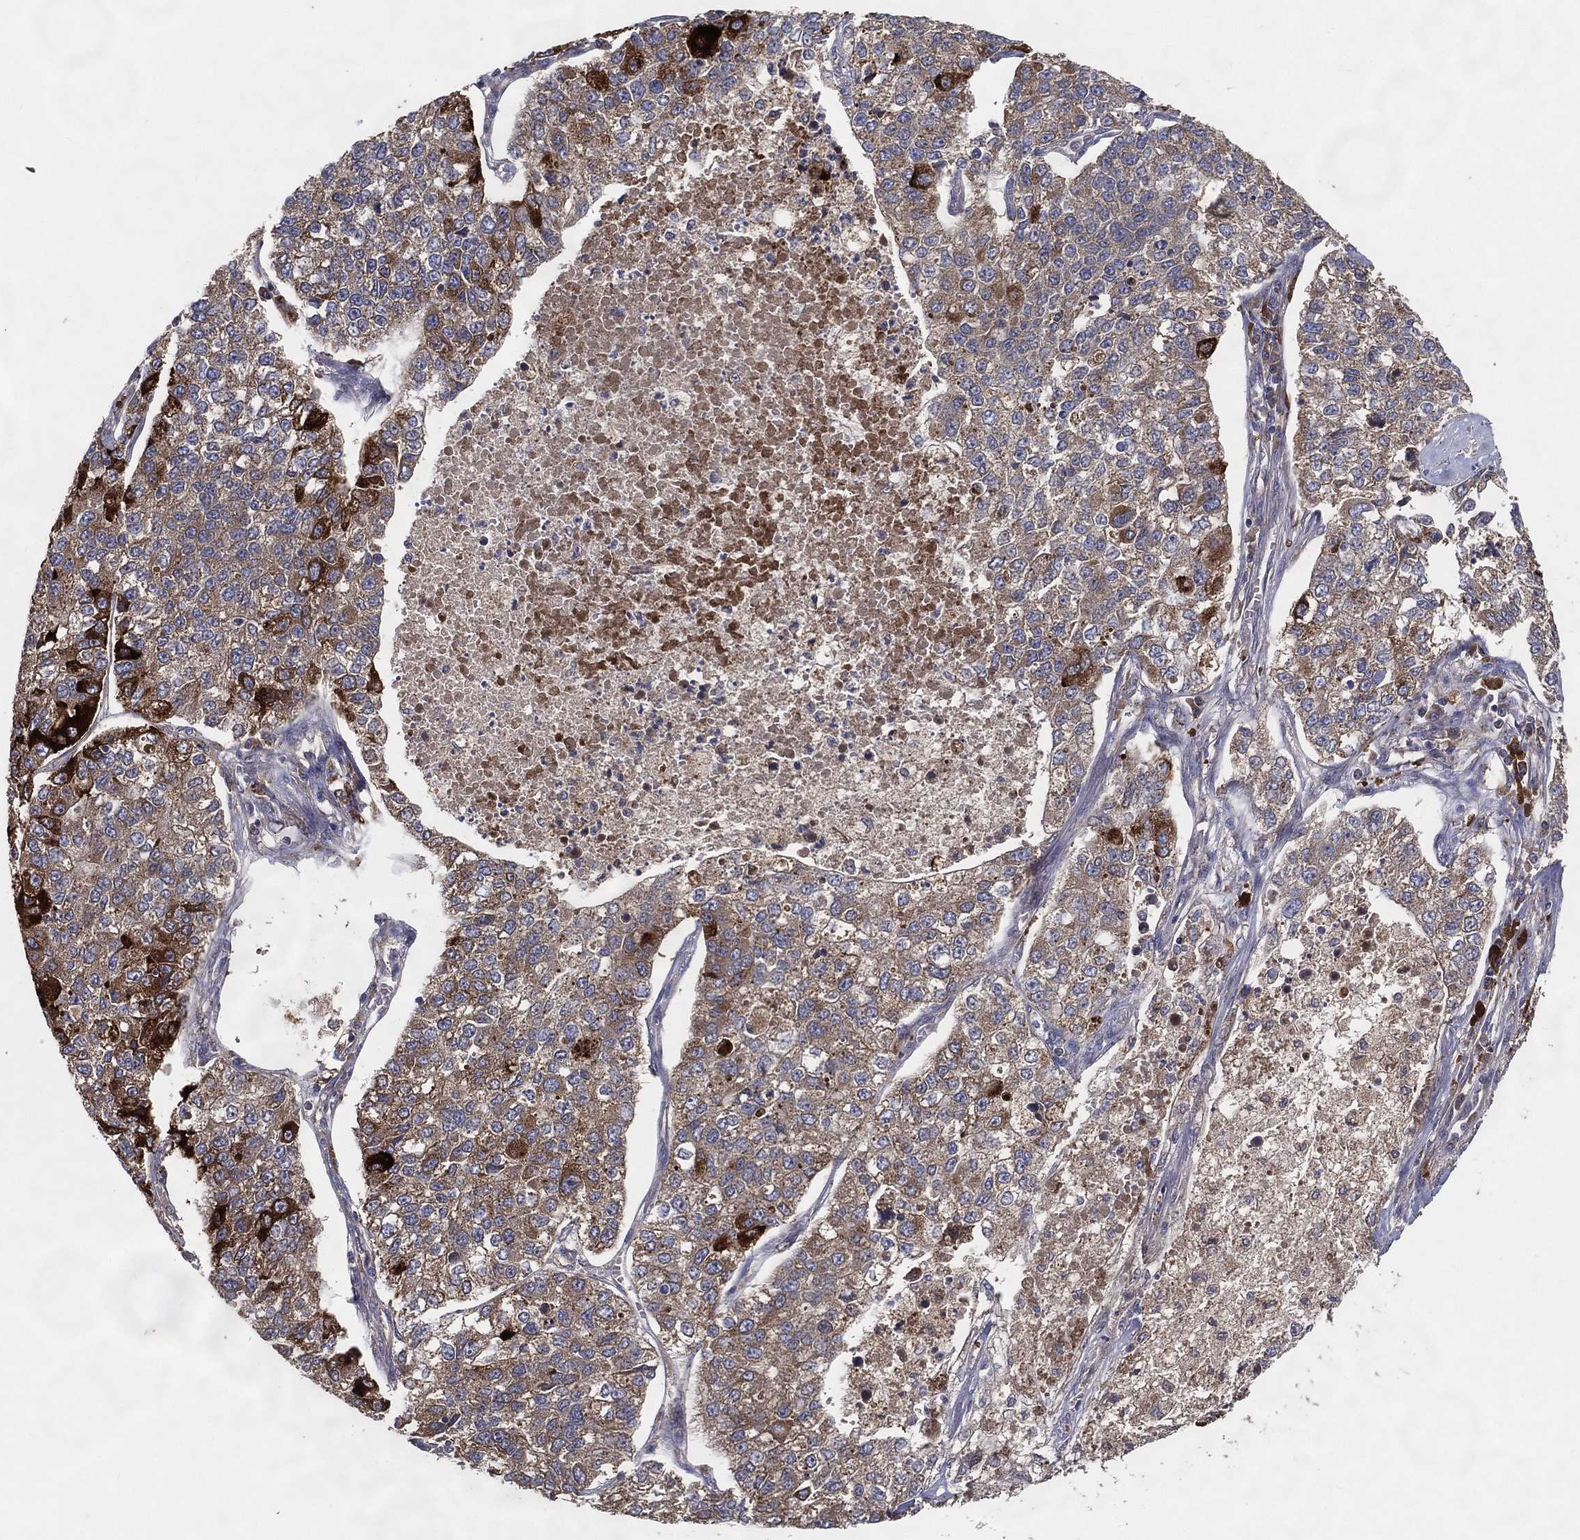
{"staining": {"intensity": "moderate", "quantity": "<25%", "location": "cytoplasmic/membranous"}, "tissue": "lung cancer", "cell_type": "Tumor cells", "image_type": "cancer", "snomed": [{"axis": "morphology", "description": "Adenocarcinoma, NOS"}, {"axis": "topography", "description": "Lung"}], "caption": "DAB immunohistochemical staining of human lung cancer (adenocarcinoma) reveals moderate cytoplasmic/membranous protein positivity in approximately <25% of tumor cells.", "gene": "MT-ND1", "patient": {"sex": "male", "age": 49}}